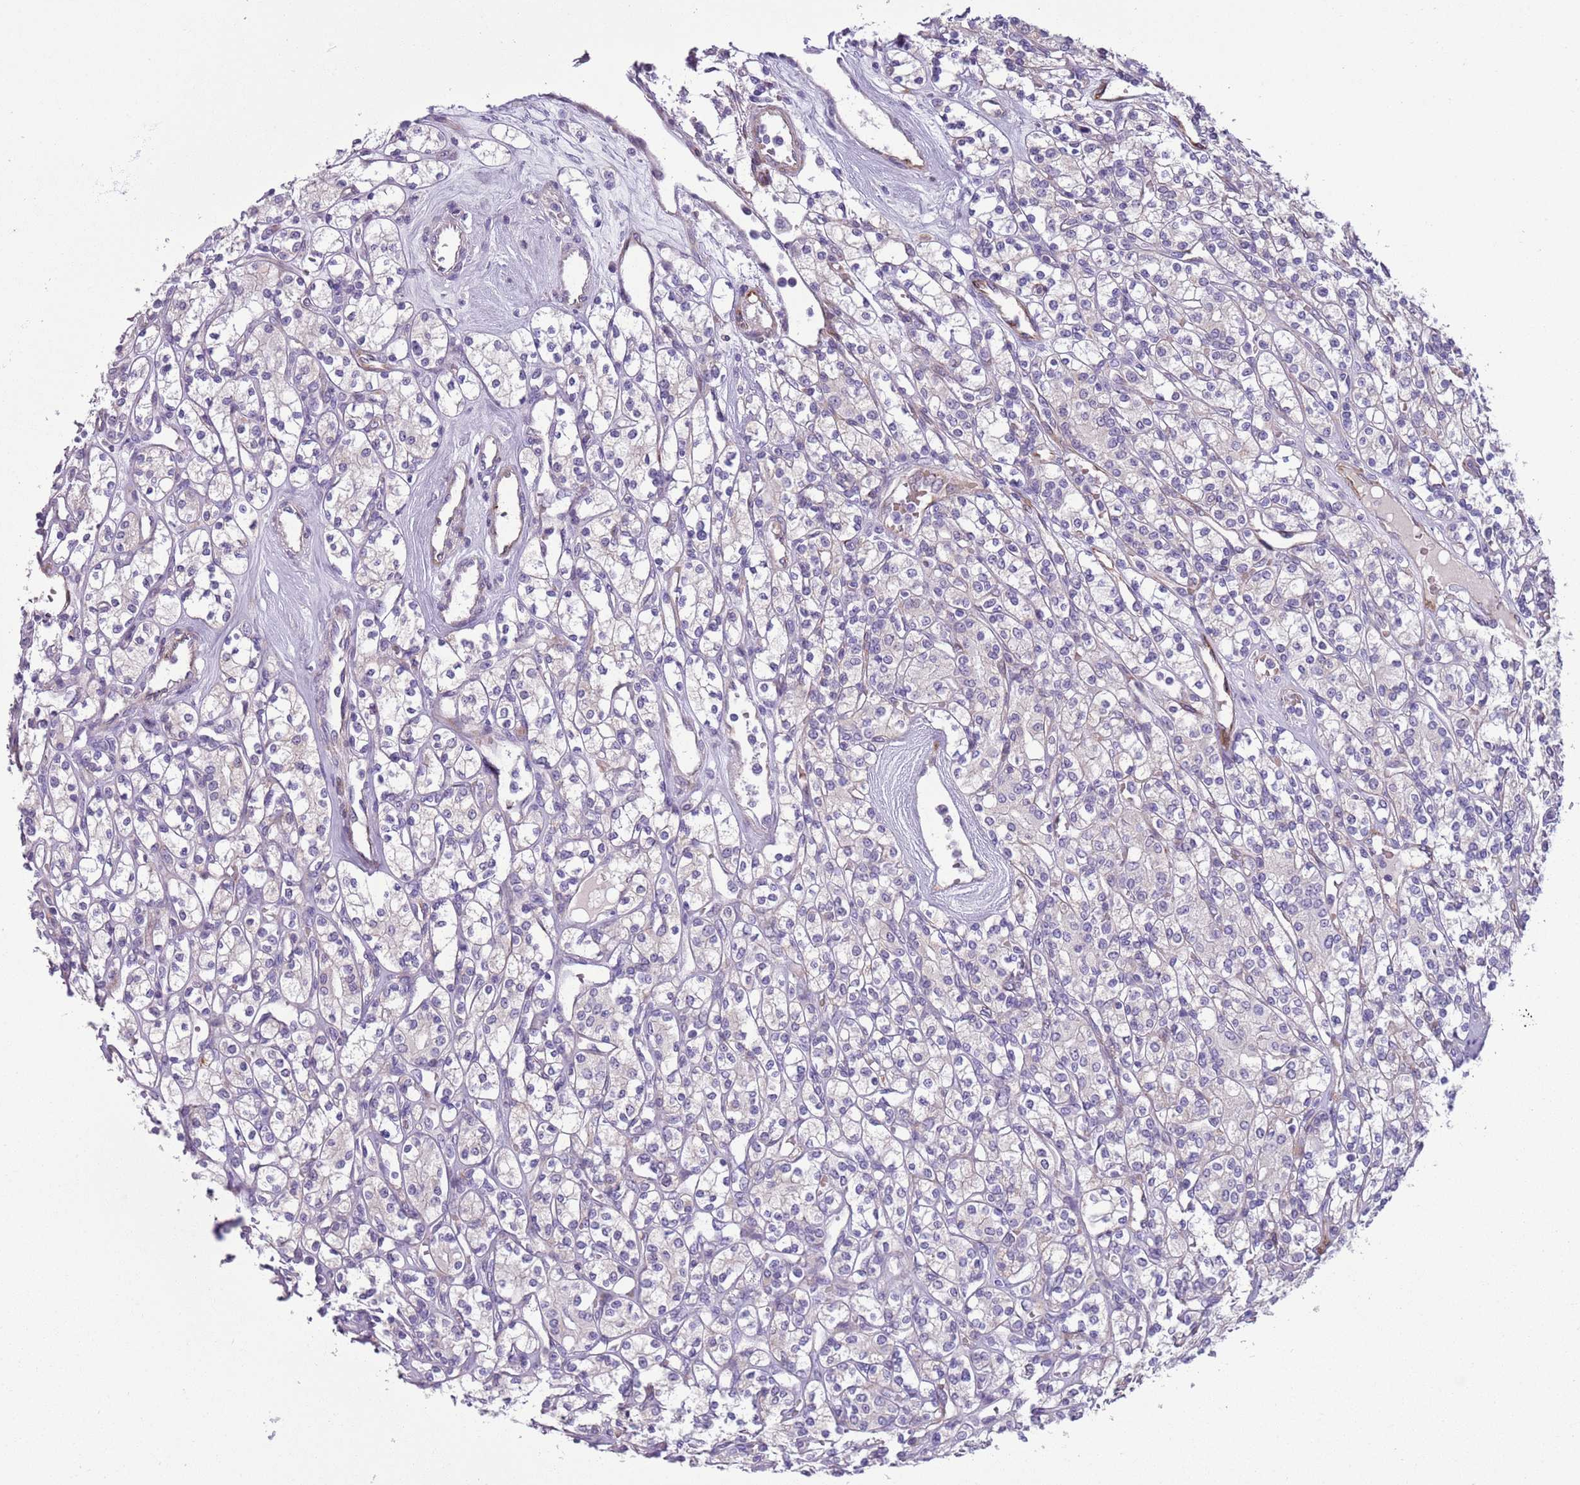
{"staining": {"intensity": "negative", "quantity": "none", "location": "none"}, "tissue": "renal cancer", "cell_type": "Tumor cells", "image_type": "cancer", "snomed": [{"axis": "morphology", "description": "Adenocarcinoma, NOS"}, {"axis": "topography", "description": "Kidney"}], "caption": "Immunohistochemistry image of neoplastic tissue: human renal cancer (adenocarcinoma) stained with DAB (3,3'-diaminobenzidine) displays no significant protein staining in tumor cells.", "gene": "MRPL32", "patient": {"sex": "male", "age": 77}}